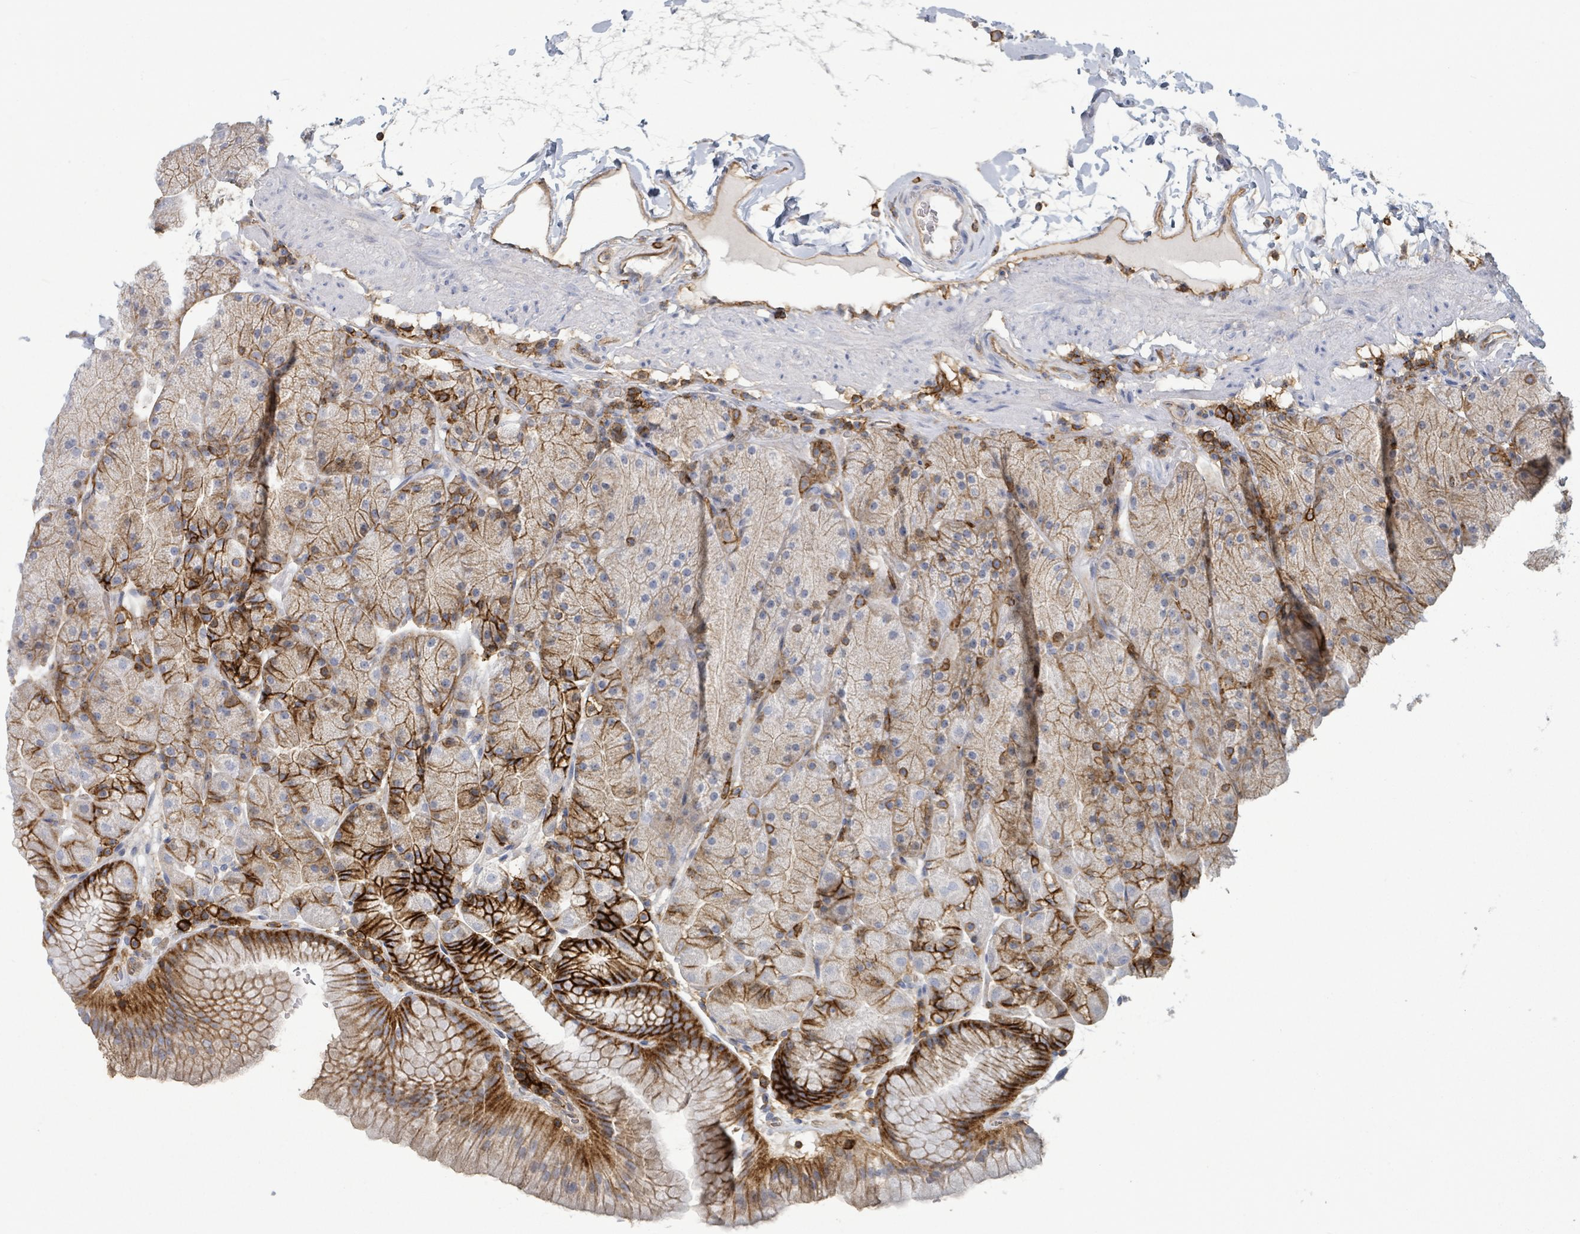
{"staining": {"intensity": "strong", "quantity": "25%-75%", "location": "cytoplasmic/membranous"}, "tissue": "stomach", "cell_type": "Glandular cells", "image_type": "normal", "snomed": [{"axis": "morphology", "description": "Normal tissue, NOS"}, {"axis": "topography", "description": "Stomach, upper"}, {"axis": "topography", "description": "Stomach, lower"}], "caption": "This image exhibits normal stomach stained with immunohistochemistry (IHC) to label a protein in brown. The cytoplasmic/membranous of glandular cells show strong positivity for the protein. Nuclei are counter-stained blue.", "gene": "TNFRSF14", "patient": {"sex": "male", "age": 67}}